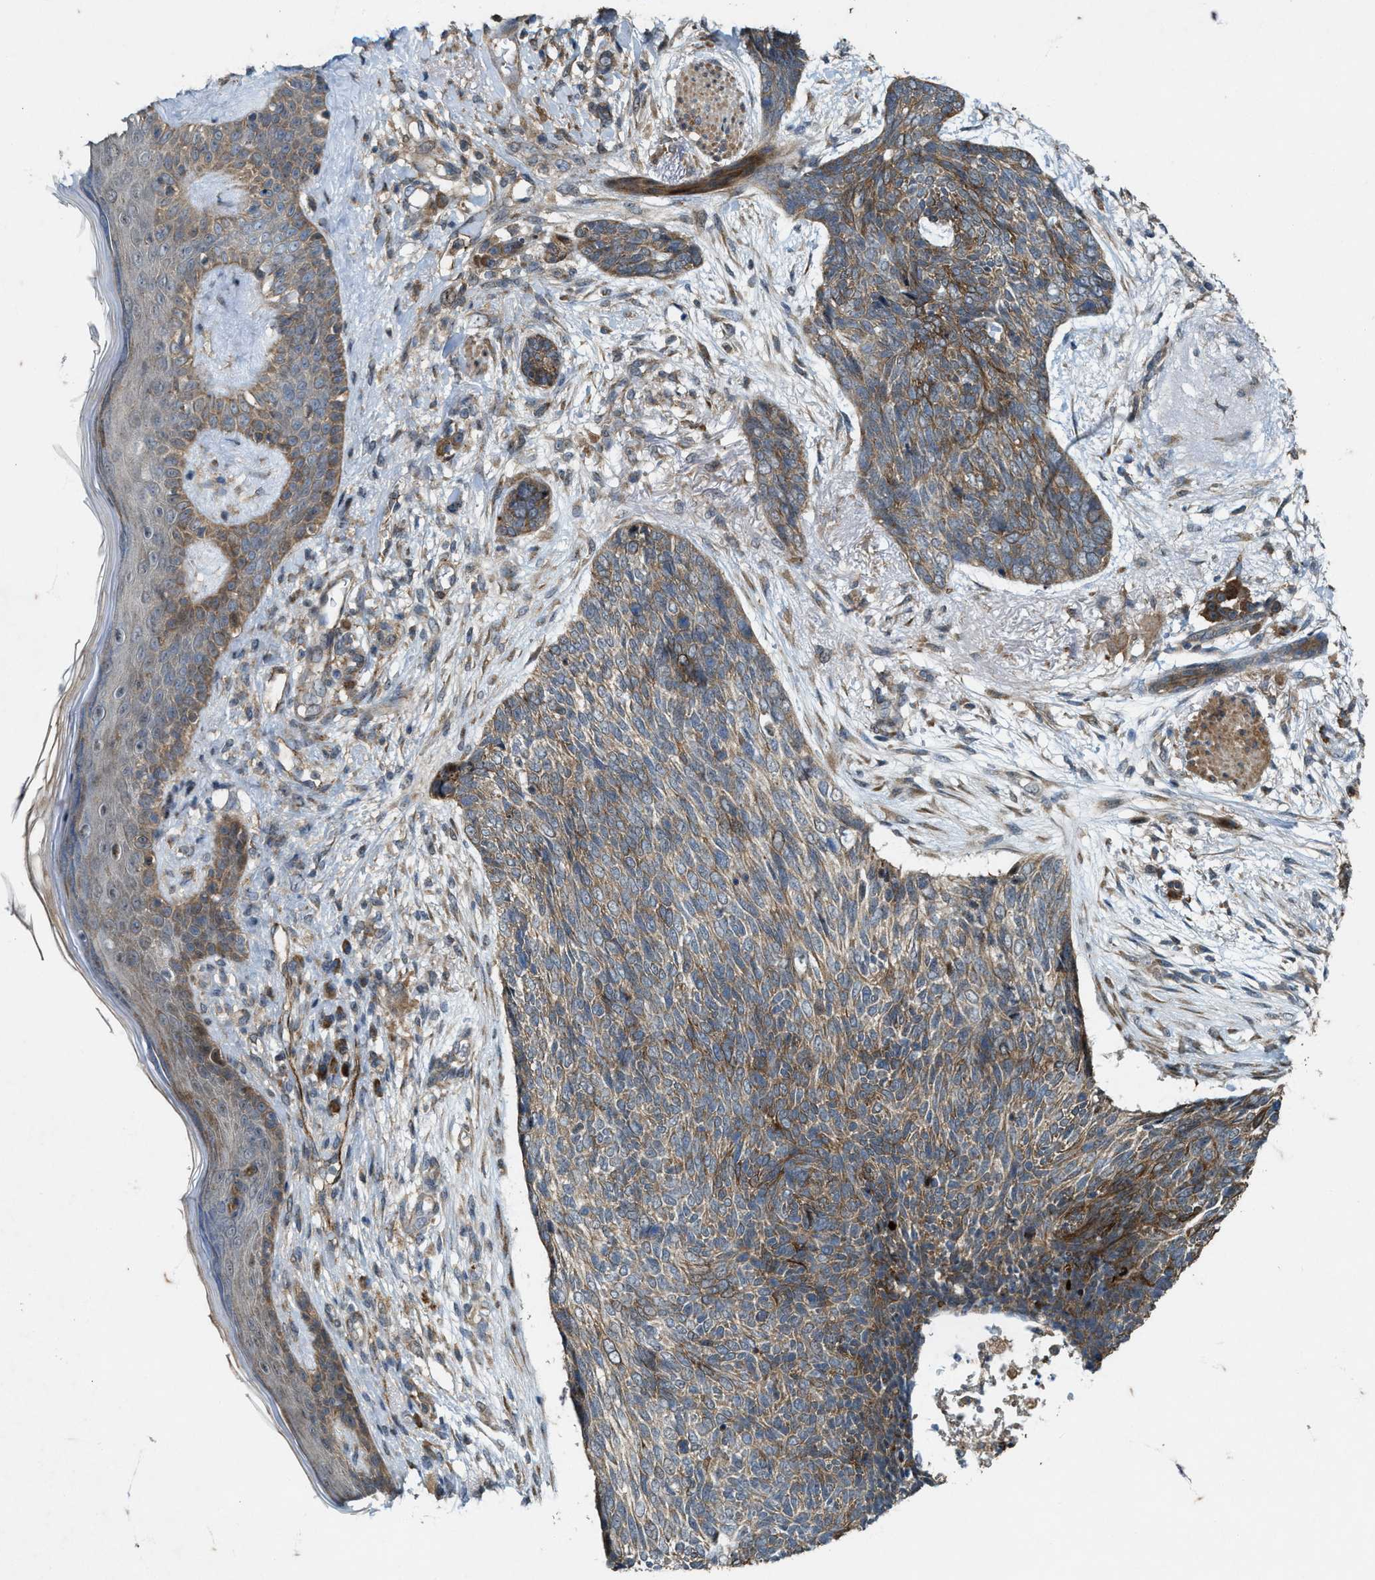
{"staining": {"intensity": "moderate", "quantity": ">75%", "location": "cytoplasmic/membranous"}, "tissue": "skin cancer", "cell_type": "Tumor cells", "image_type": "cancer", "snomed": [{"axis": "morphology", "description": "Basal cell carcinoma"}, {"axis": "topography", "description": "Skin"}], "caption": "Protein analysis of skin basal cell carcinoma tissue displays moderate cytoplasmic/membranous positivity in approximately >75% of tumor cells.", "gene": "LRRC72", "patient": {"sex": "female", "age": 84}}